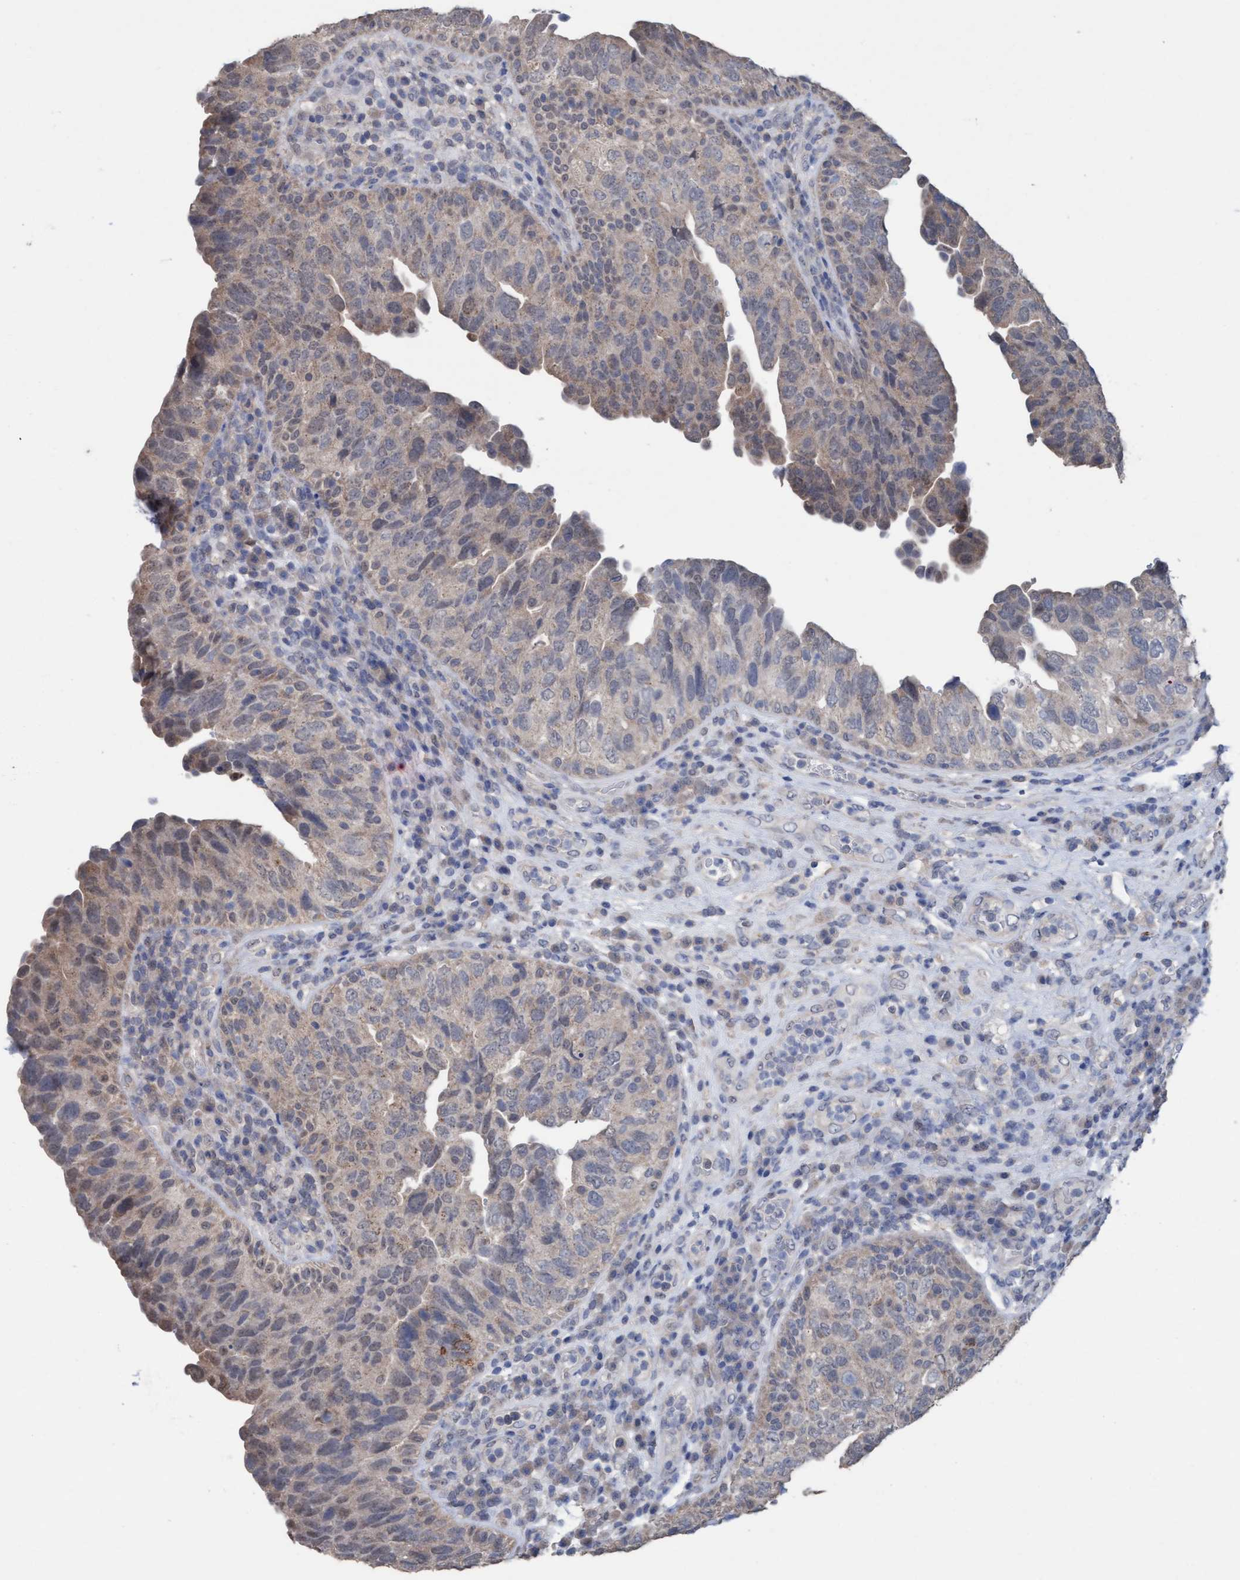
{"staining": {"intensity": "weak", "quantity": "<25%", "location": "cytoplasmic/membranous"}, "tissue": "urothelial cancer", "cell_type": "Tumor cells", "image_type": "cancer", "snomed": [{"axis": "morphology", "description": "Urothelial carcinoma, High grade"}, {"axis": "topography", "description": "Urinary bladder"}], "caption": "The immunohistochemistry micrograph has no significant expression in tumor cells of urothelial cancer tissue. (DAB (3,3'-diaminobenzidine) immunohistochemistry (IHC) visualized using brightfield microscopy, high magnification).", "gene": "GLOD4", "patient": {"sex": "female", "age": 82}}